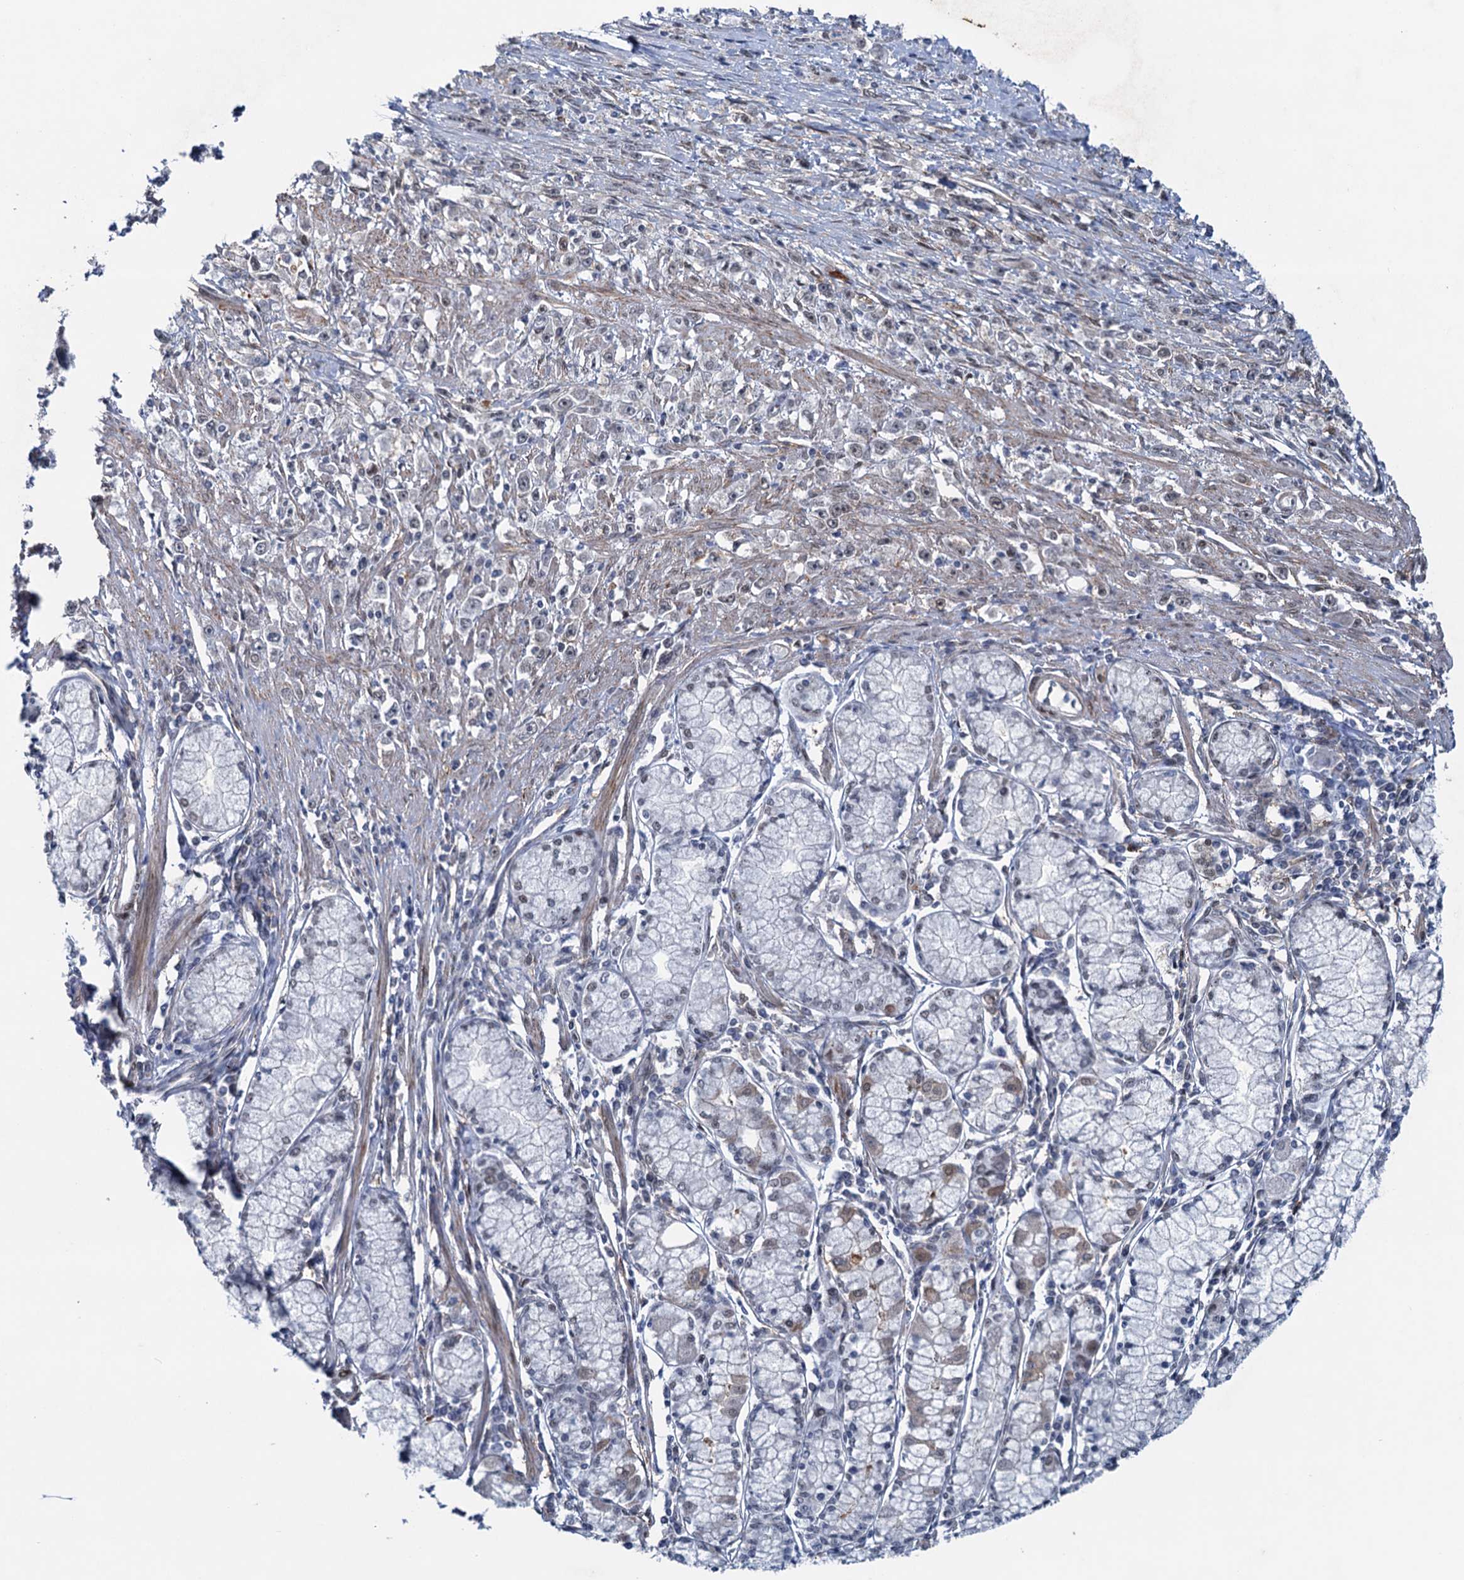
{"staining": {"intensity": "negative", "quantity": "none", "location": "none"}, "tissue": "stomach cancer", "cell_type": "Tumor cells", "image_type": "cancer", "snomed": [{"axis": "morphology", "description": "Adenocarcinoma, NOS"}, {"axis": "topography", "description": "Stomach"}], "caption": "This is an immunohistochemistry (IHC) micrograph of adenocarcinoma (stomach). There is no expression in tumor cells.", "gene": "FAM53A", "patient": {"sex": "female", "age": 59}}